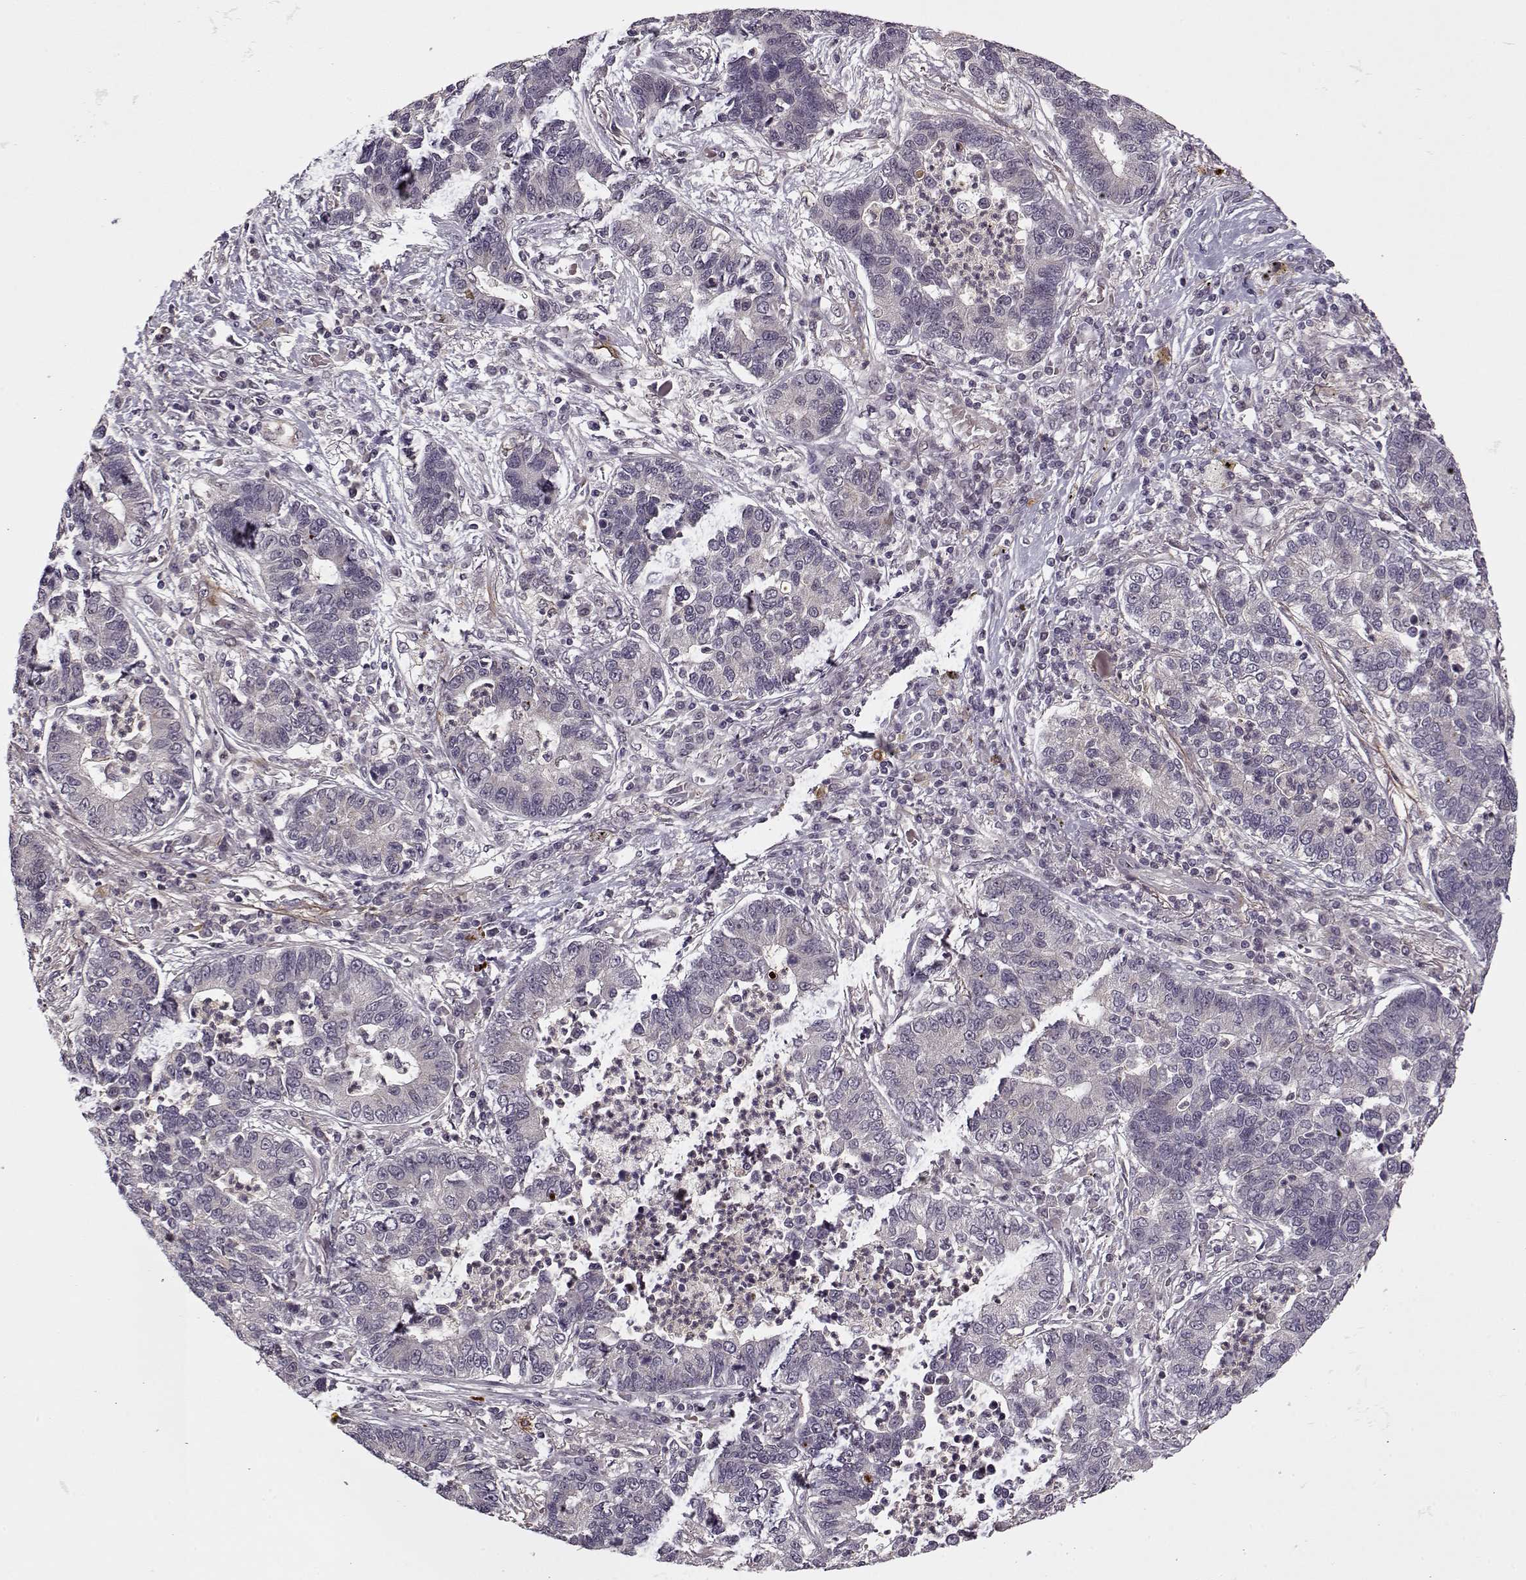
{"staining": {"intensity": "negative", "quantity": "none", "location": "none"}, "tissue": "lung cancer", "cell_type": "Tumor cells", "image_type": "cancer", "snomed": [{"axis": "morphology", "description": "Adenocarcinoma, NOS"}, {"axis": "topography", "description": "Lung"}], "caption": "Photomicrograph shows no significant protein expression in tumor cells of lung cancer (adenocarcinoma). (Brightfield microscopy of DAB (3,3'-diaminobenzidine) immunohistochemistry (IHC) at high magnification).", "gene": "DENND4B", "patient": {"sex": "female", "age": 57}}